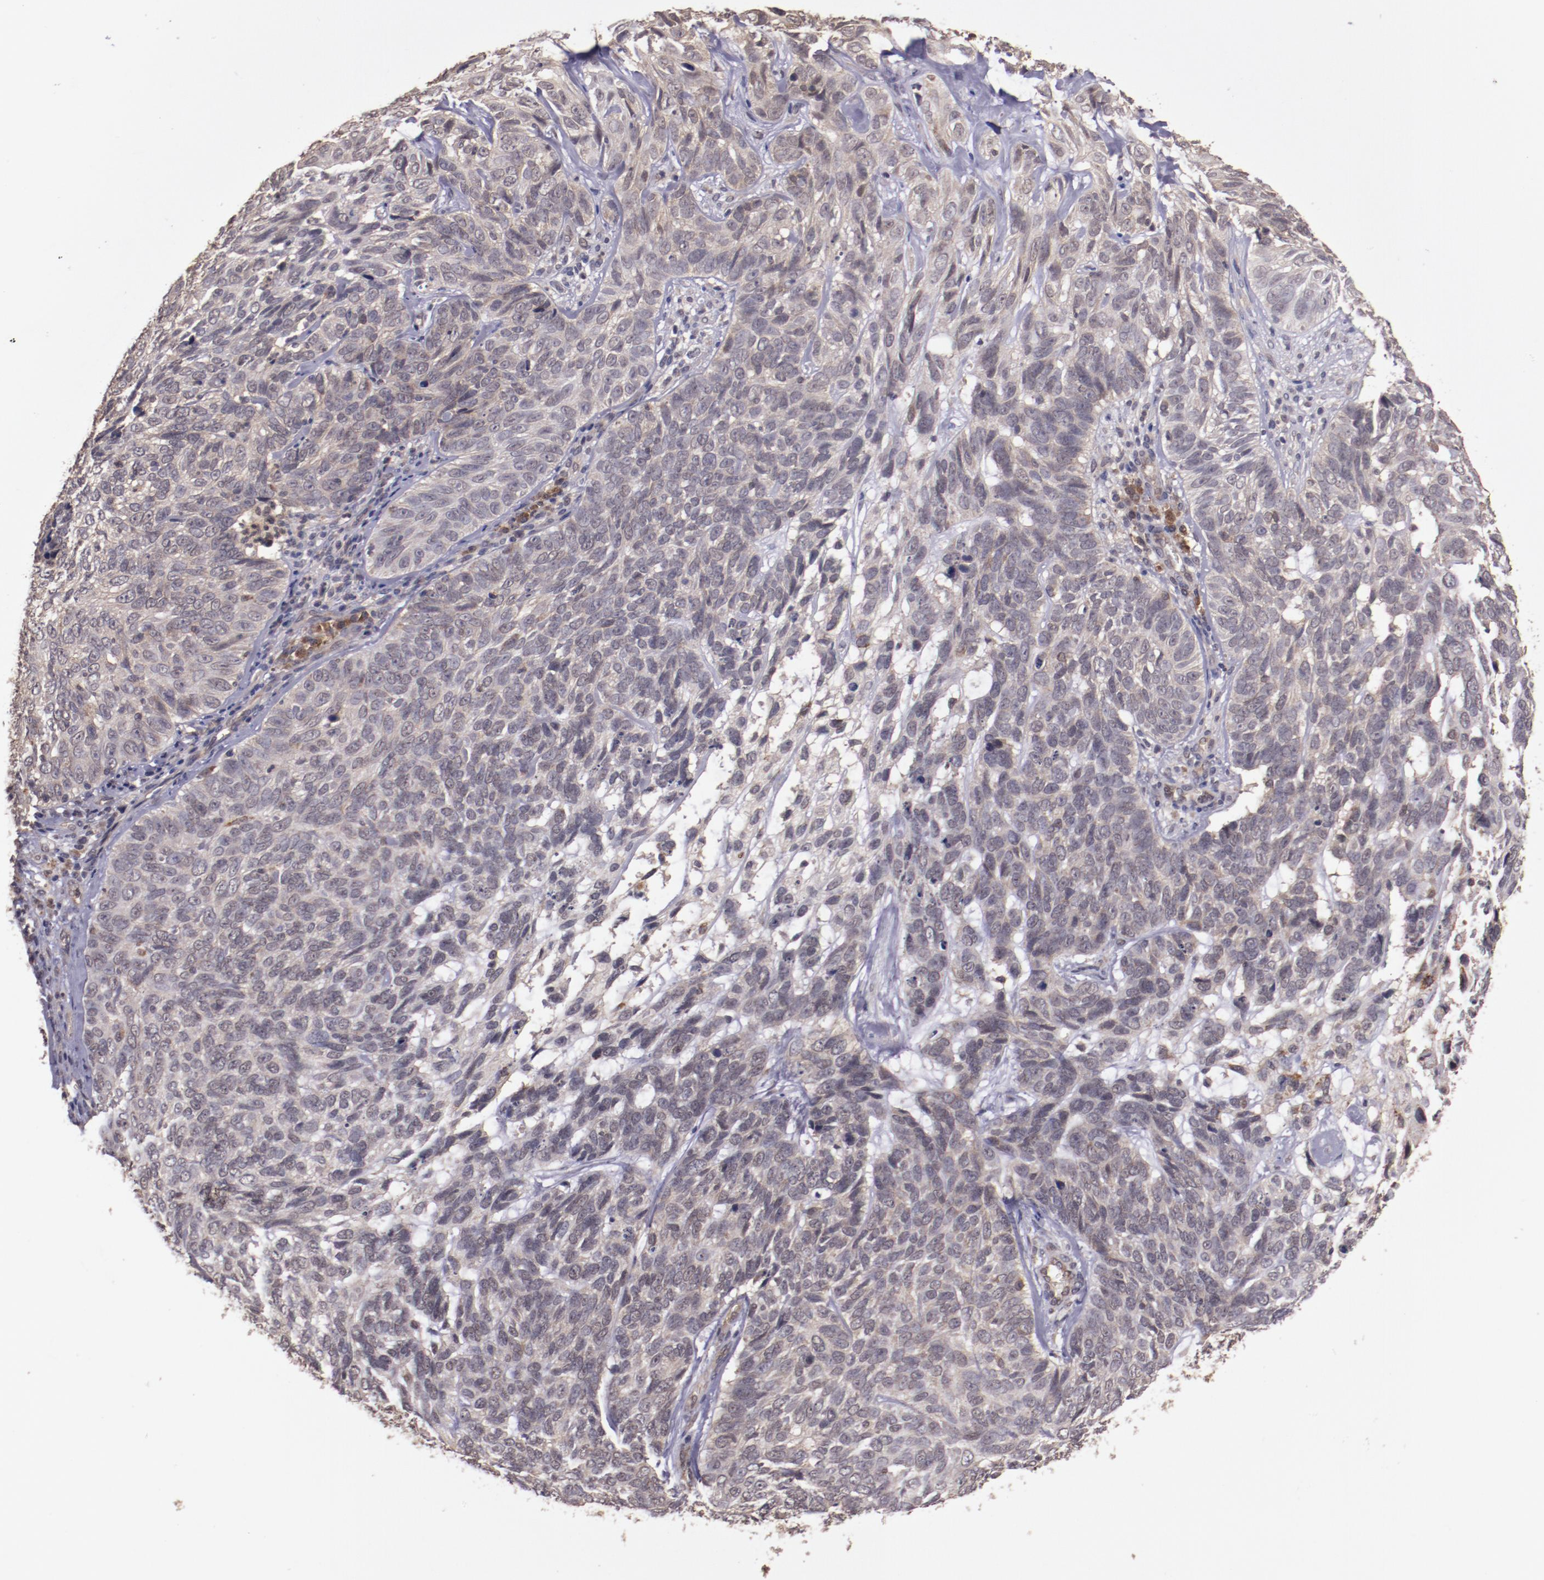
{"staining": {"intensity": "weak", "quantity": ">75%", "location": "cytoplasmic/membranous"}, "tissue": "skin cancer", "cell_type": "Tumor cells", "image_type": "cancer", "snomed": [{"axis": "morphology", "description": "Basal cell carcinoma"}, {"axis": "topography", "description": "Skin"}], "caption": "Basal cell carcinoma (skin) stained with immunohistochemistry shows weak cytoplasmic/membranous expression in approximately >75% of tumor cells.", "gene": "FTSJ1", "patient": {"sex": "male", "age": 72}}